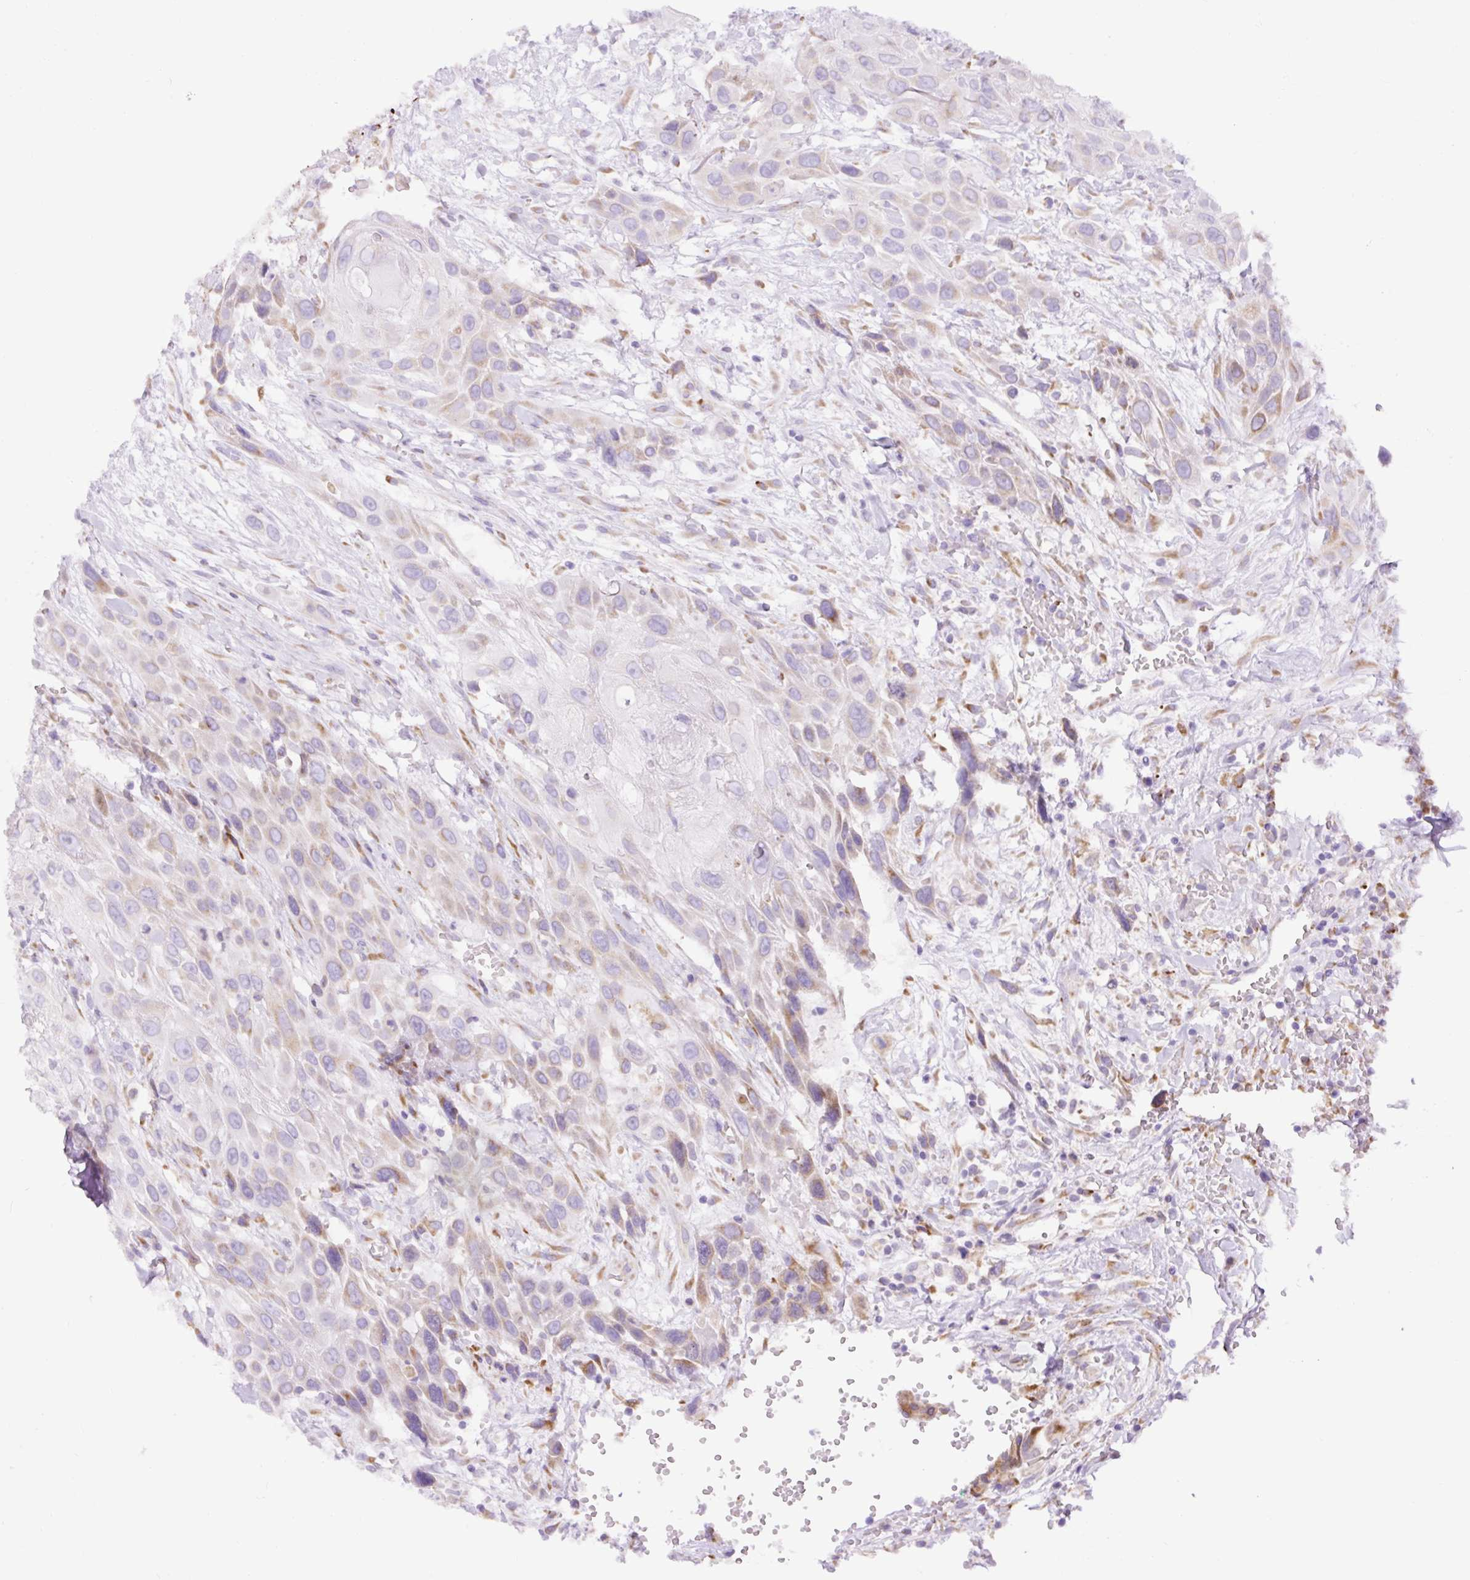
{"staining": {"intensity": "moderate", "quantity": "25%-75%", "location": "cytoplasmic/membranous"}, "tissue": "head and neck cancer", "cell_type": "Tumor cells", "image_type": "cancer", "snomed": [{"axis": "morphology", "description": "Squamous cell carcinoma, NOS"}, {"axis": "topography", "description": "Head-Neck"}], "caption": "This micrograph displays immunohistochemistry (IHC) staining of head and neck cancer, with medium moderate cytoplasmic/membranous expression in approximately 25%-75% of tumor cells.", "gene": "DDOST", "patient": {"sex": "male", "age": 81}}